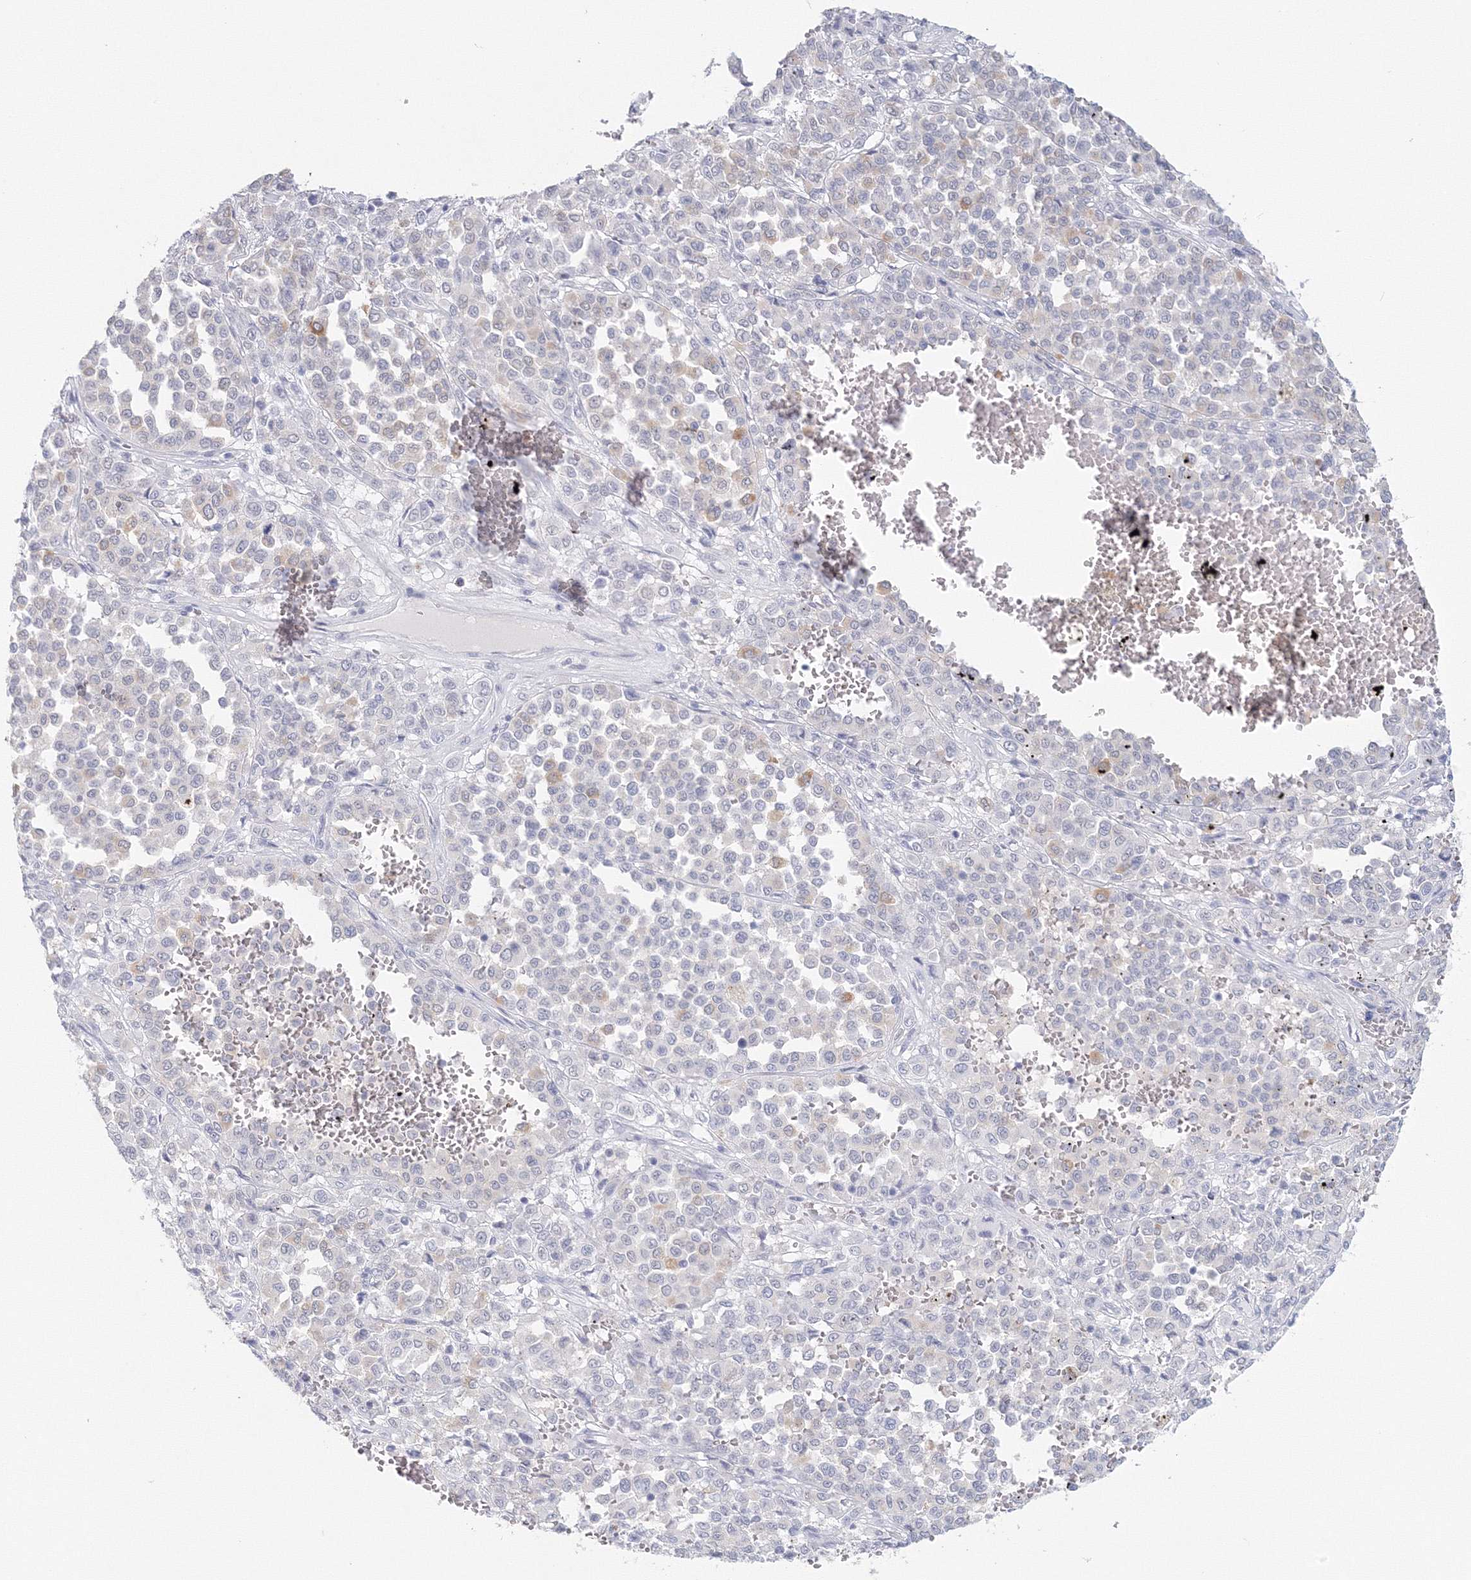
{"staining": {"intensity": "negative", "quantity": "none", "location": "none"}, "tissue": "melanoma", "cell_type": "Tumor cells", "image_type": "cancer", "snomed": [{"axis": "morphology", "description": "Malignant melanoma, Metastatic site"}, {"axis": "topography", "description": "Pancreas"}], "caption": "Tumor cells show no significant positivity in malignant melanoma (metastatic site).", "gene": "VSIG1", "patient": {"sex": "female", "age": 30}}